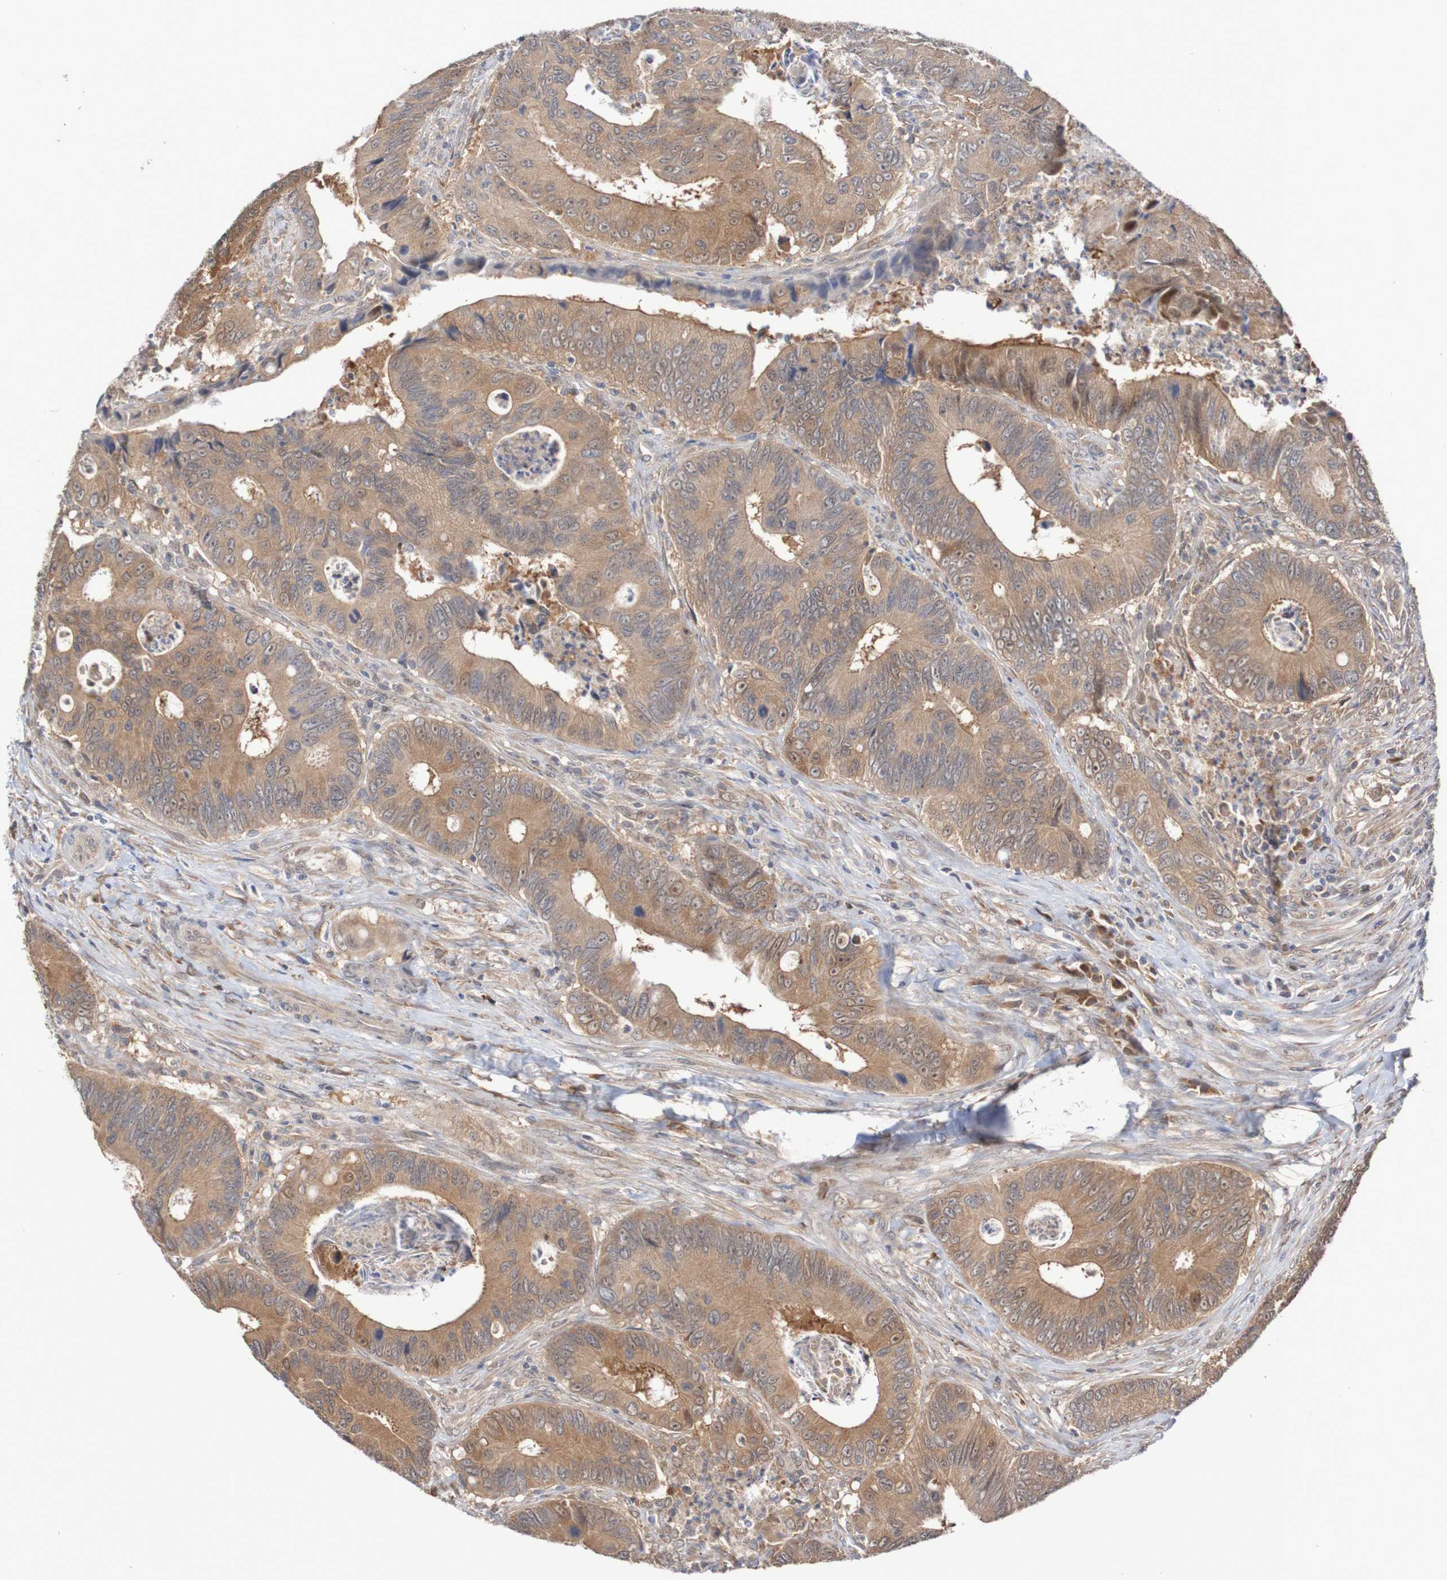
{"staining": {"intensity": "moderate", "quantity": ">75%", "location": "cytoplasmic/membranous"}, "tissue": "colorectal cancer", "cell_type": "Tumor cells", "image_type": "cancer", "snomed": [{"axis": "morphology", "description": "Inflammation, NOS"}, {"axis": "morphology", "description": "Adenocarcinoma, NOS"}, {"axis": "topography", "description": "Colon"}], "caption": "Immunohistochemistry of colorectal cancer displays medium levels of moderate cytoplasmic/membranous positivity in about >75% of tumor cells. (Stains: DAB in brown, nuclei in blue, Microscopy: brightfield microscopy at high magnification).", "gene": "PHPT1", "patient": {"sex": "male", "age": 72}}